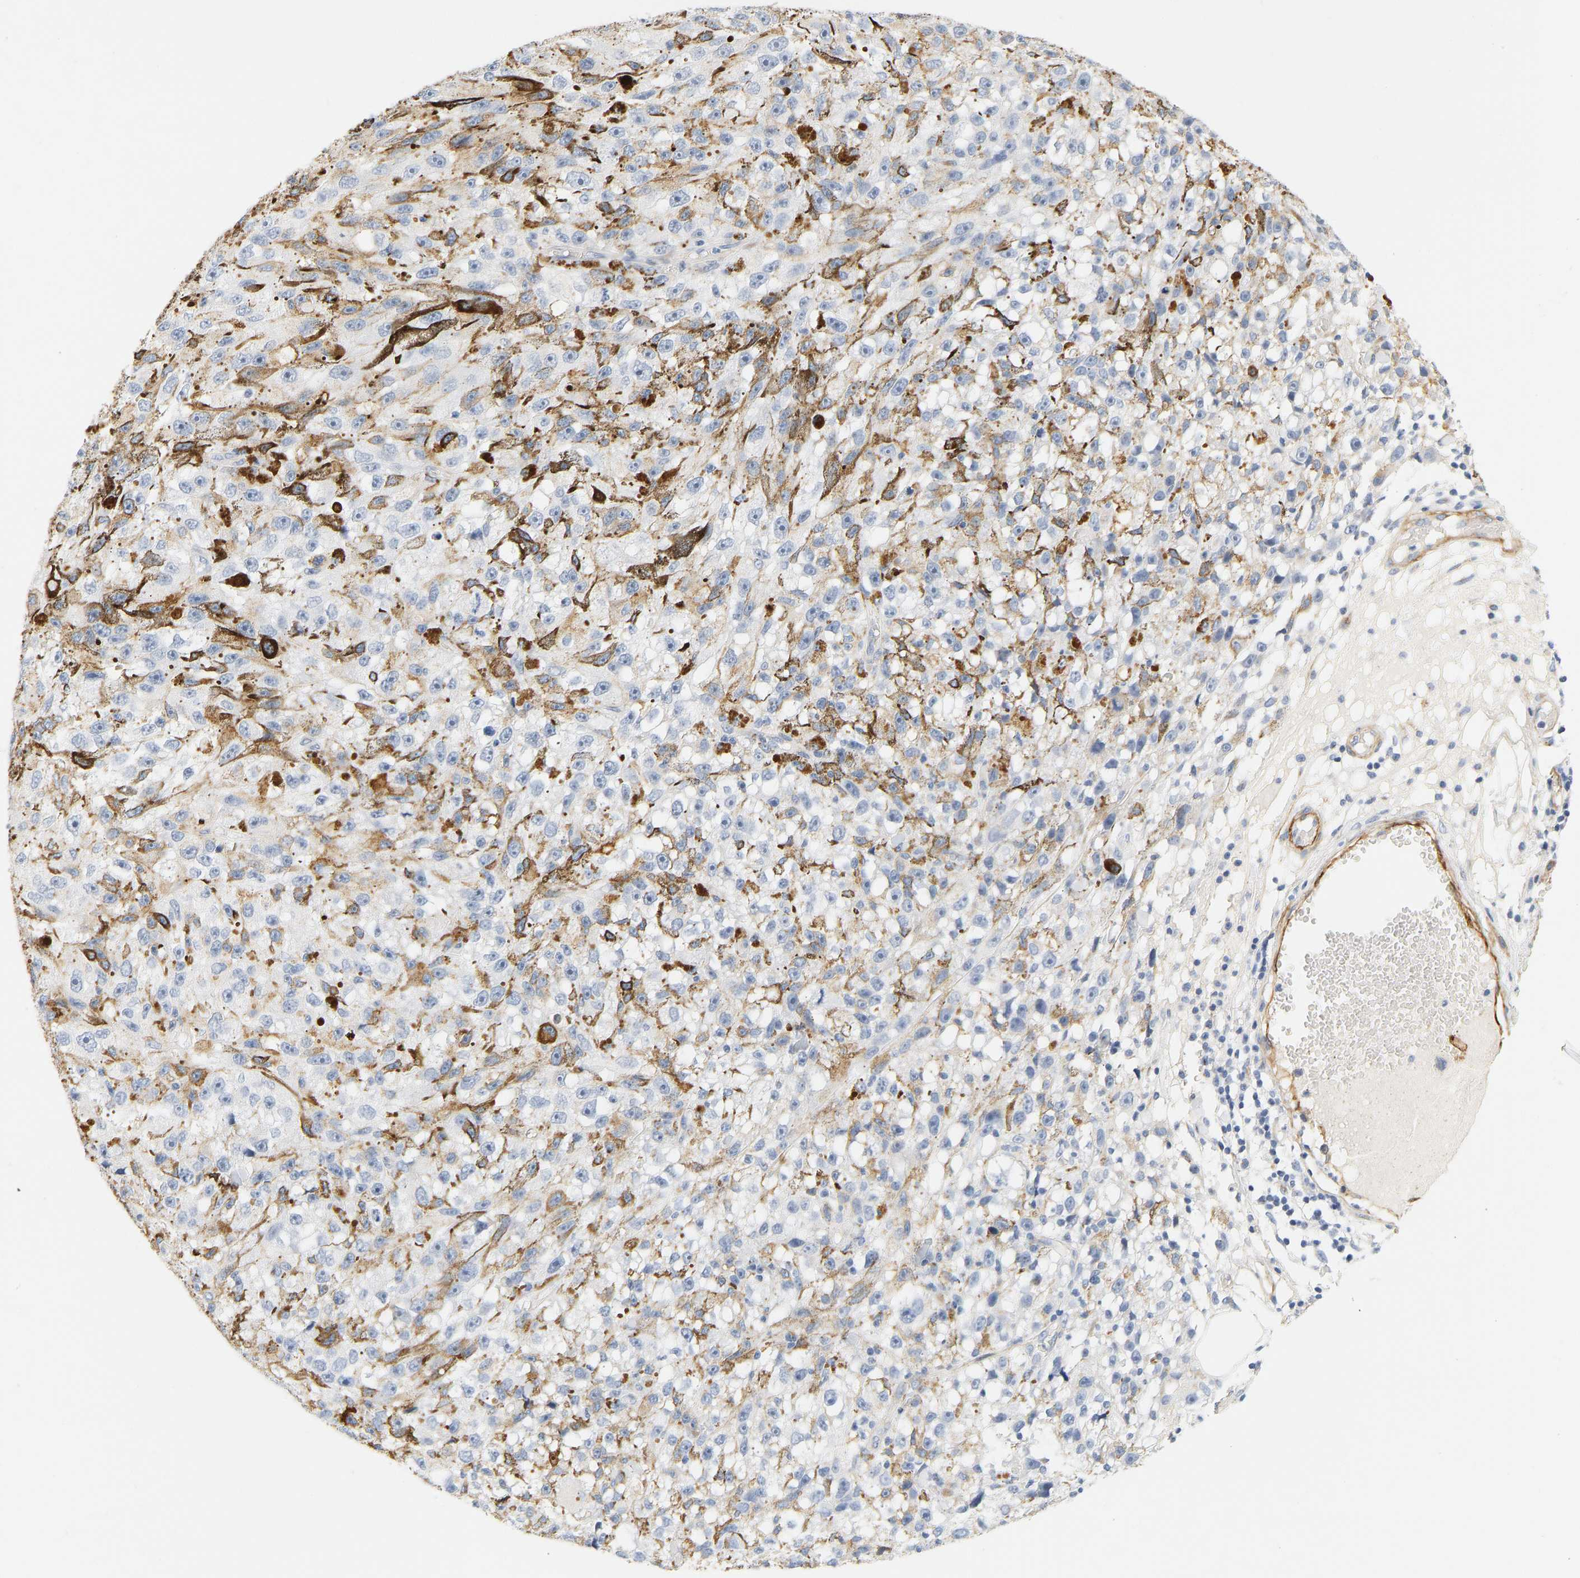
{"staining": {"intensity": "negative", "quantity": "none", "location": "none"}, "tissue": "melanoma", "cell_type": "Tumor cells", "image_type": "cancer", "snomed": [{"axis": "morphology", "description": "Malignant melanoma, NOS"}, {"axis": "topography", "description": "Skin"}], "caption": "Tumor cells are negative for brown protein staining in malignant melanoma.", "gene": "SLC30A7", "patient": {"sex": "female", "age": 104}}